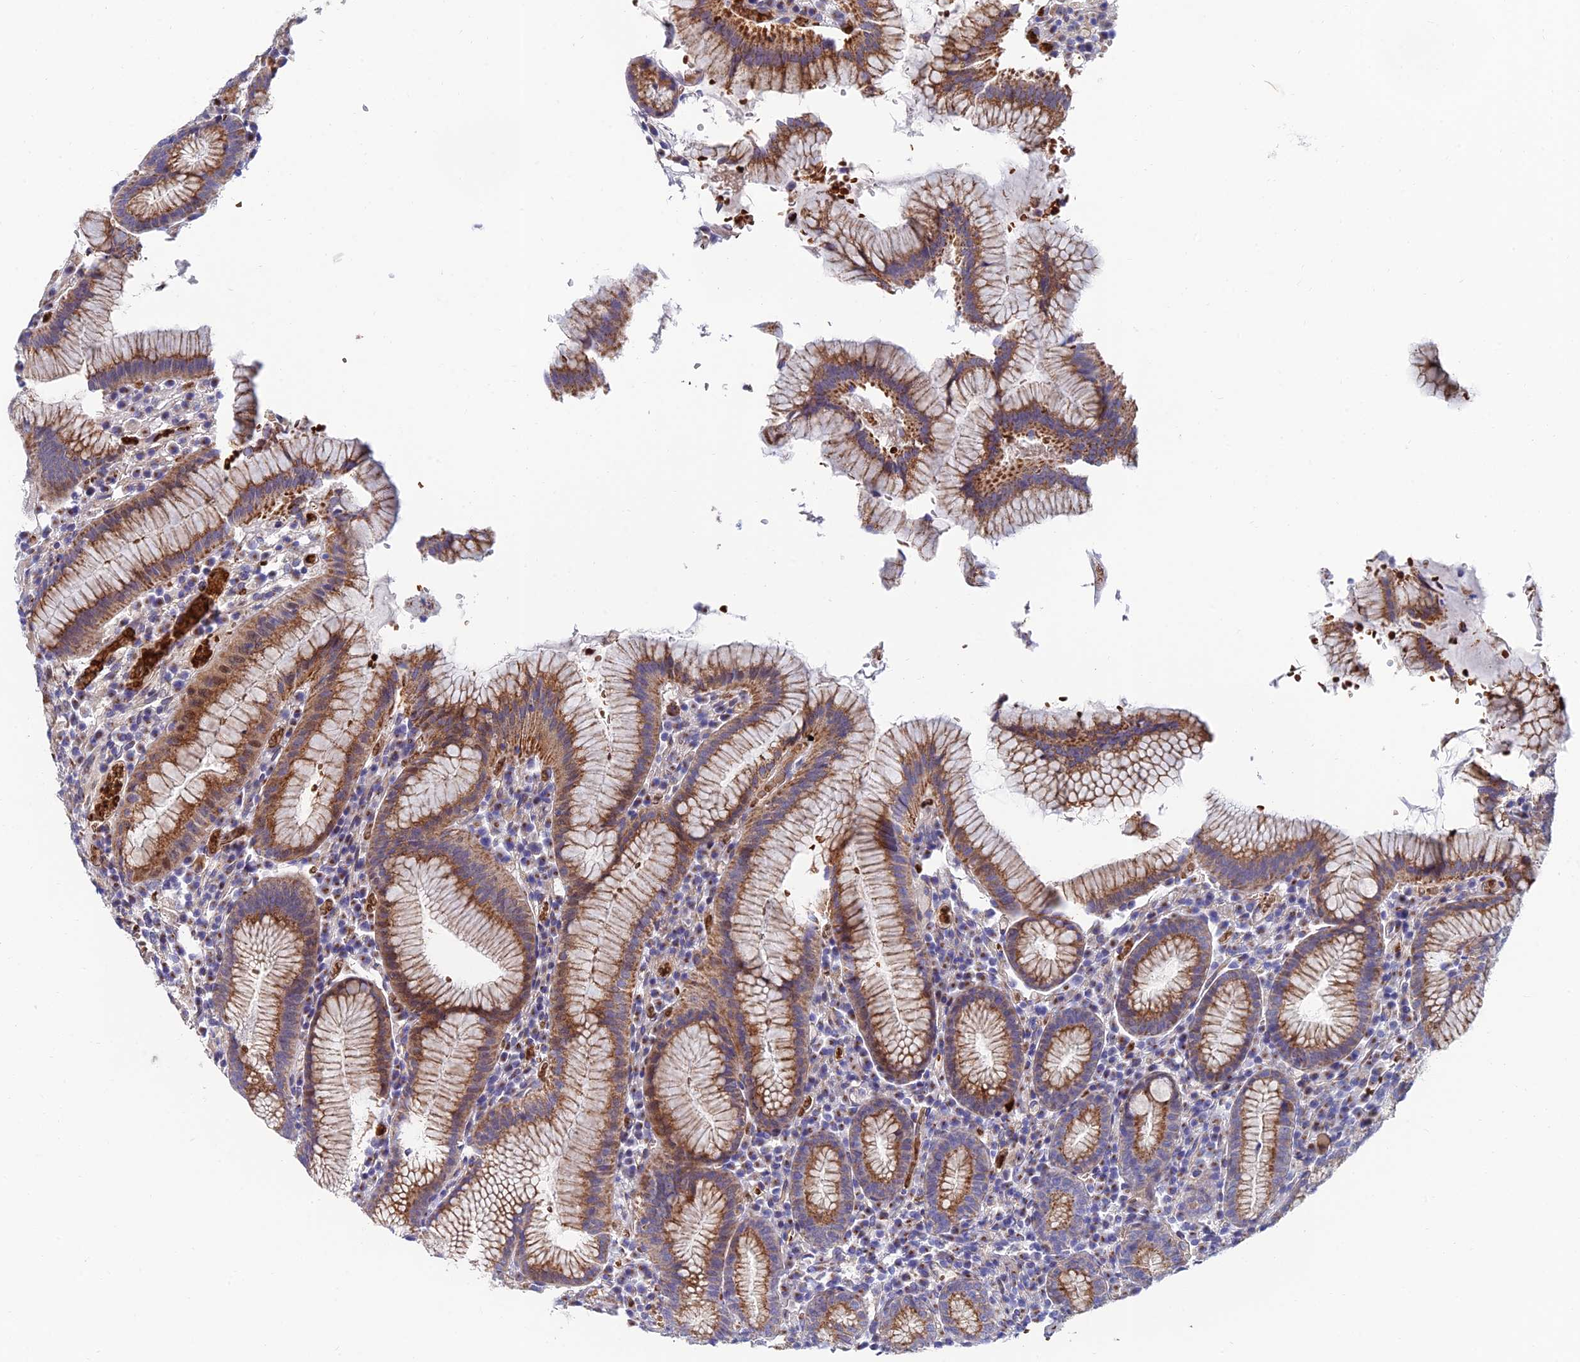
{"staining": {"intensity": "moderate", "quantity": ">75%", "location": "cytoplasmic/membranous"}, "tissue": "stomach", "cell_type": "Glandular cells", "image_type": "normal", "snomed": [{"axis": "morphology", "description": "Normal tissue, NOS"}, {"axis": "topography", "description": "Stomach"}], "caption": "Protein analysis of normal stomach demonstrates moderate cytoplasmic/membranous staining in about >75% of glandular cells. (Stains: DAB in brown, nuclei in blue, Microscopy: brightfield microscopy at high magnification).", "gene": "ADGRF3", "patient": {"sex": "male", "age": 55}}